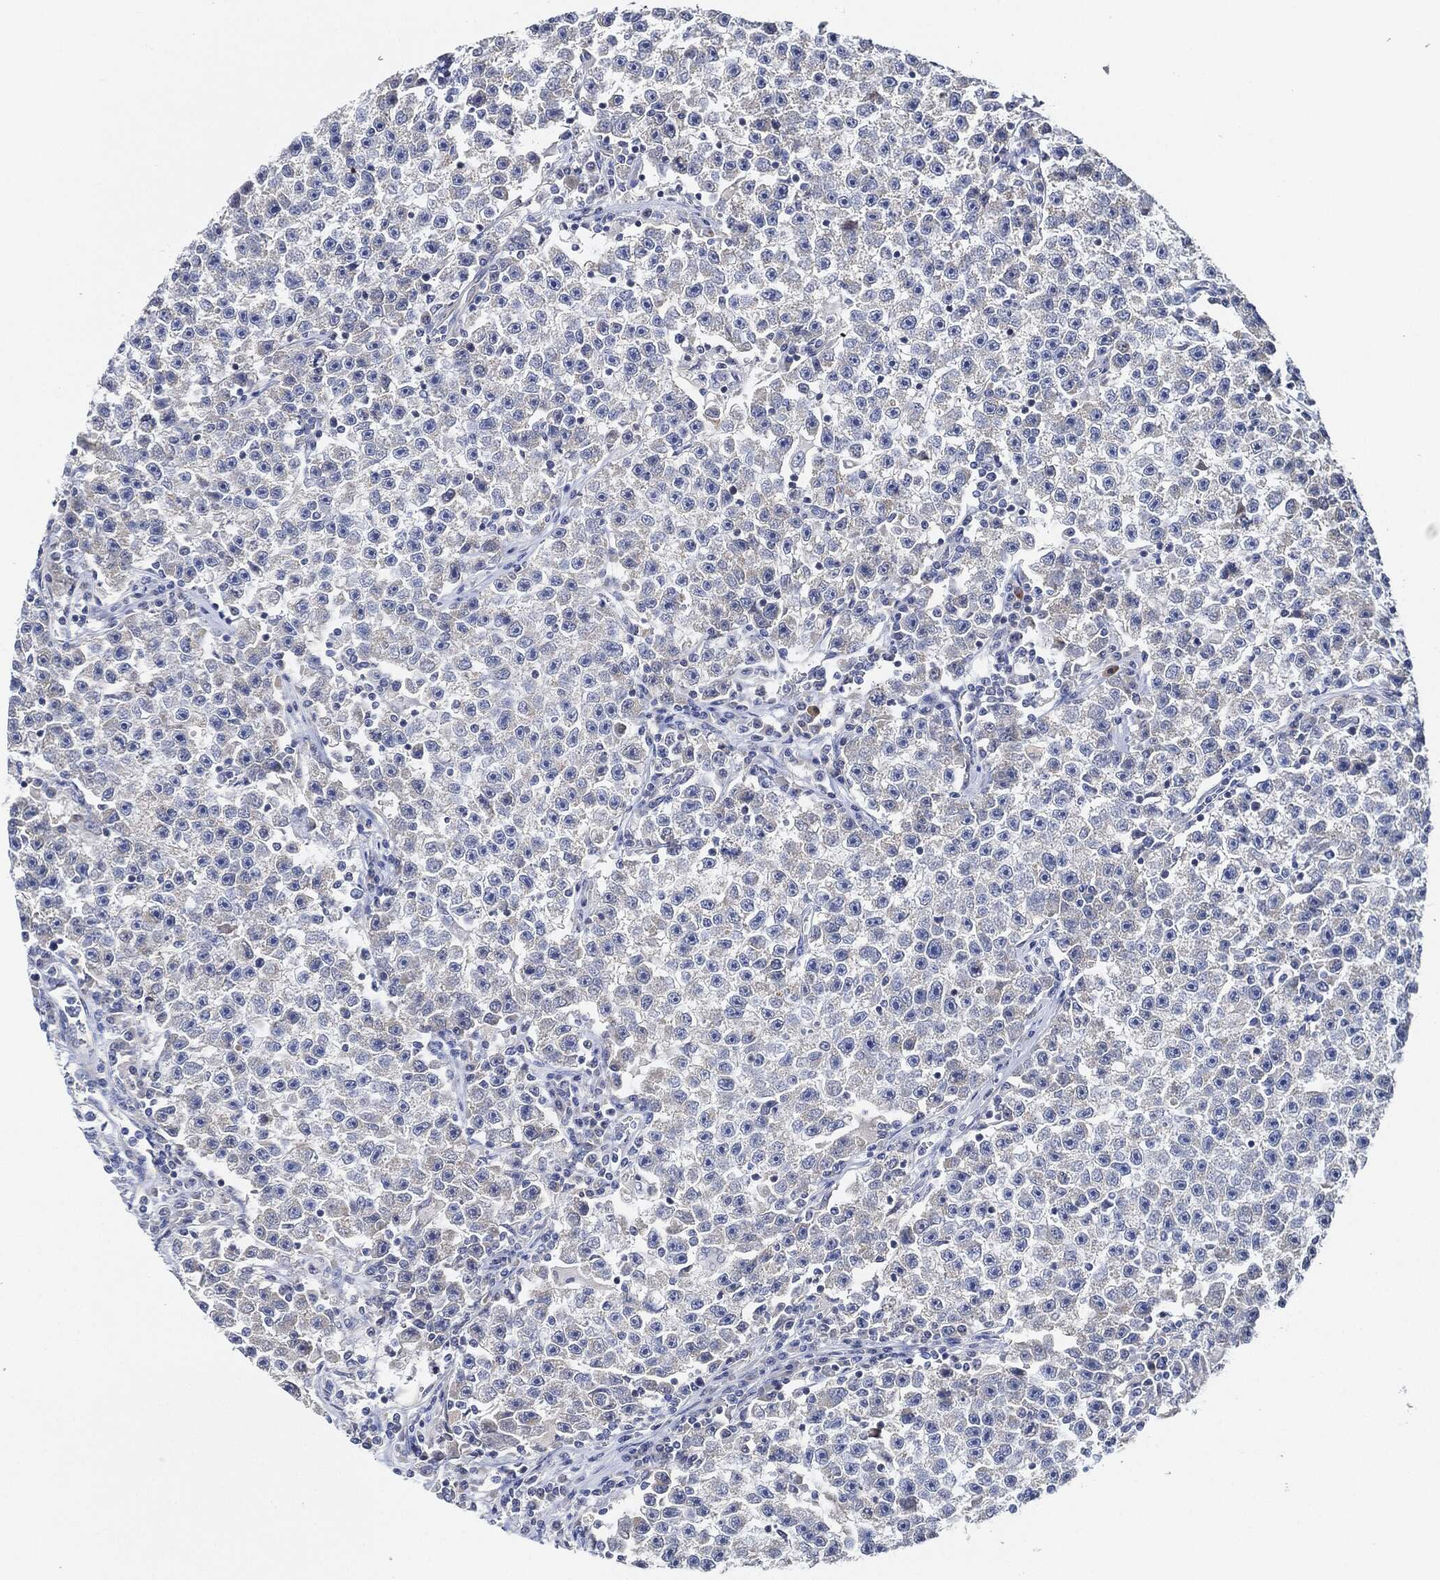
{"staining": {"intensity": "negative", "quantity": "none", "location": "none"}, "tissue": "testis cancer", "cell_type": "Tumor cells", "image_type": "cancer", "snomed": [{"axis": "morphology", "description": "Seminoma, NOS"}, {"axis": "topography", "description": "Testis"}], "caption": "A high-resolution photomicrograph shows IHC staining of testis cancer (seminoma), which demonstrates no significant staining in tumor cells. The staining was performed using DAB to visualize the protein expression in brown, while the nuclei were stained in blue with hematoxylin (Magnification: 20x).", "gene": "THSD1", "patient": {"sex": "male", "age": 22}}